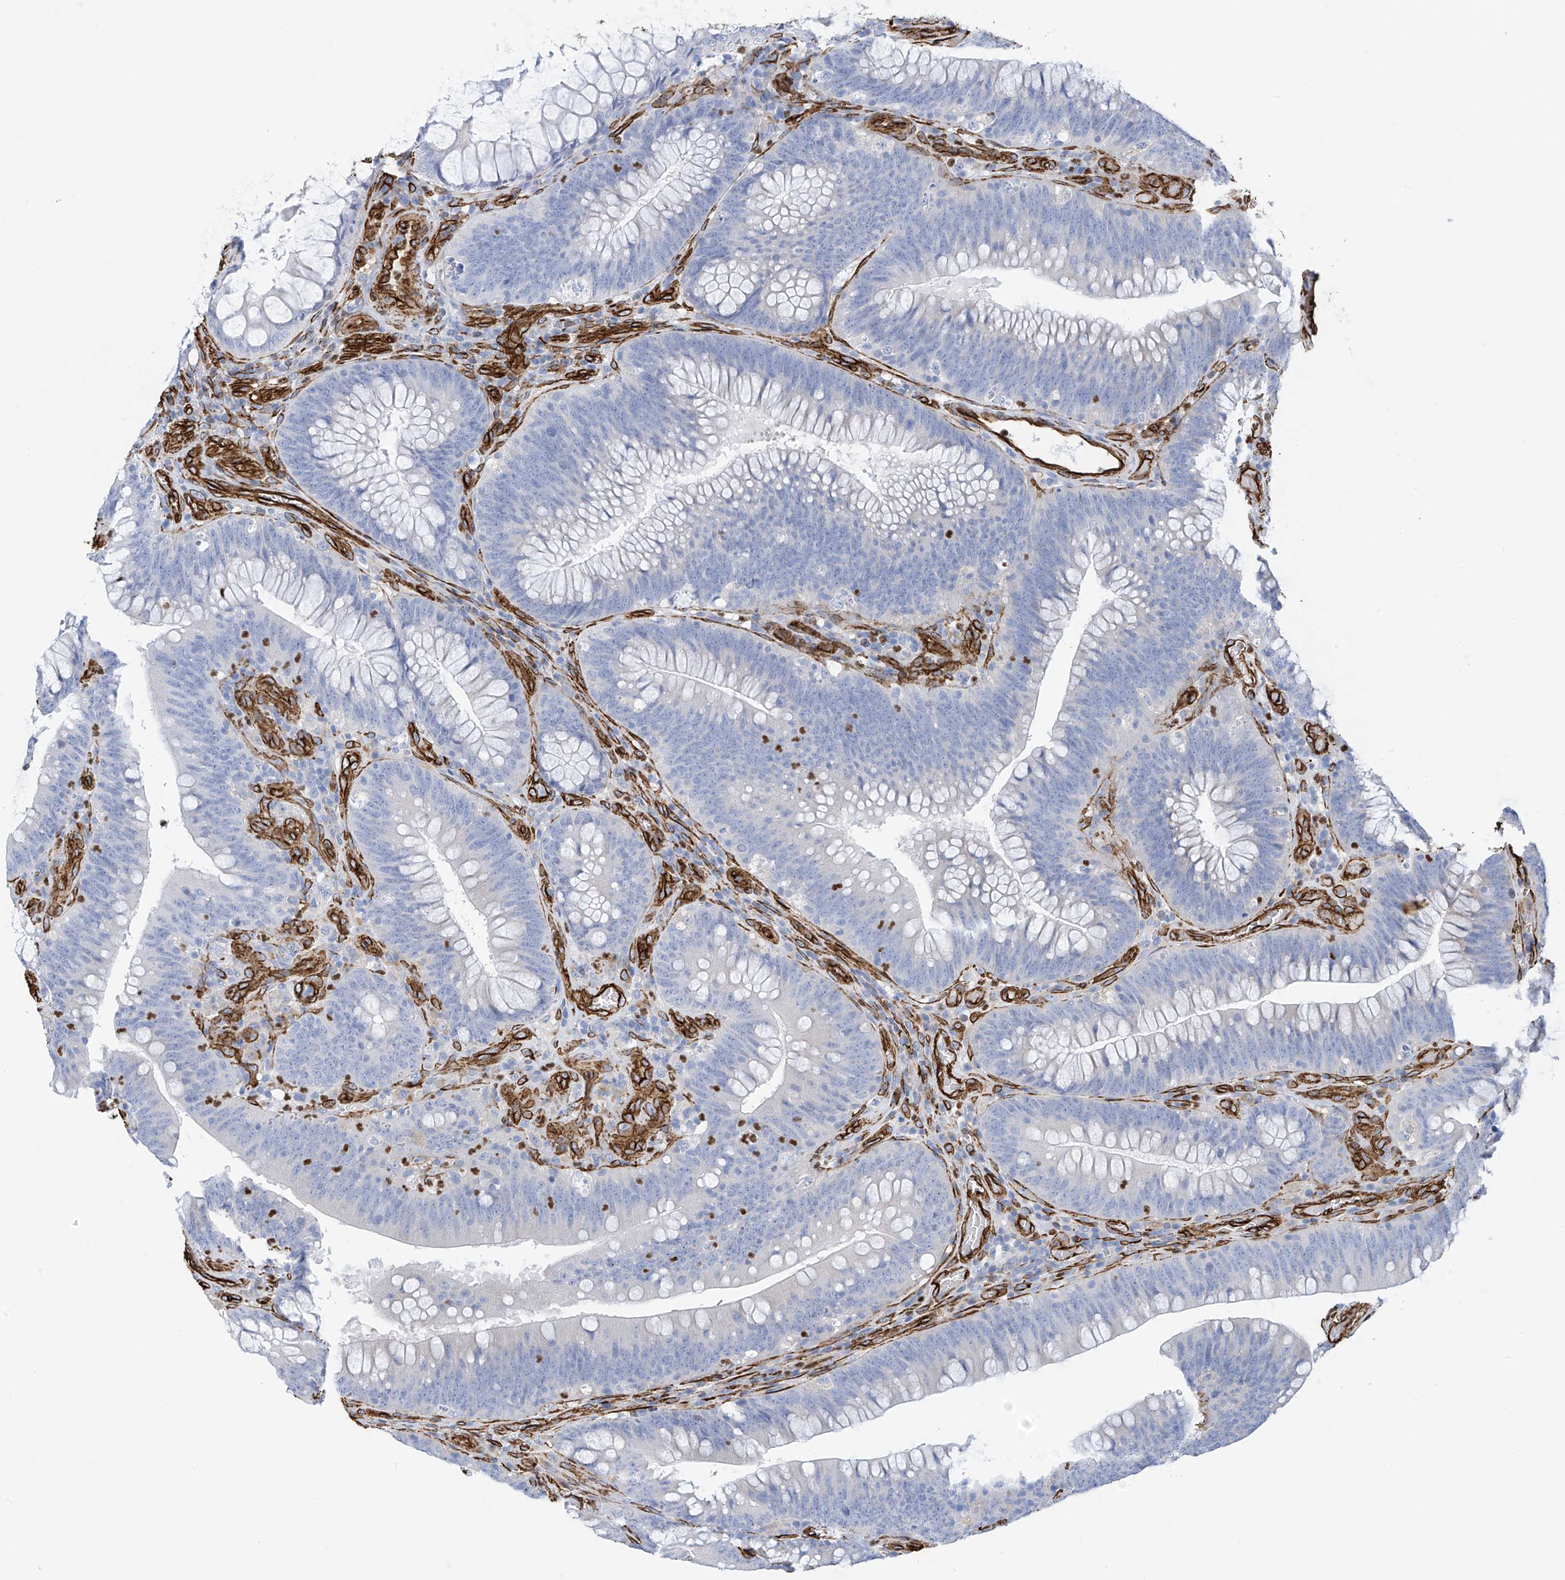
{"staining": {"intensity": "negative", "quantity": "none", "location": "none"}, "tissue": "colorectal cancer", "cell_type": "Tumor cells", "image_type": "cancer", "snomed": [{"axis": "morphology", "description": "Normal tissue, NOS"}, {"axis": "topography", "description": "Colon"}], "caption": "There is no significant positivity in tumor cells of colorectal cancer.", "gene": "UBTD1", "patient": {"sex": "female", "age": 82}}